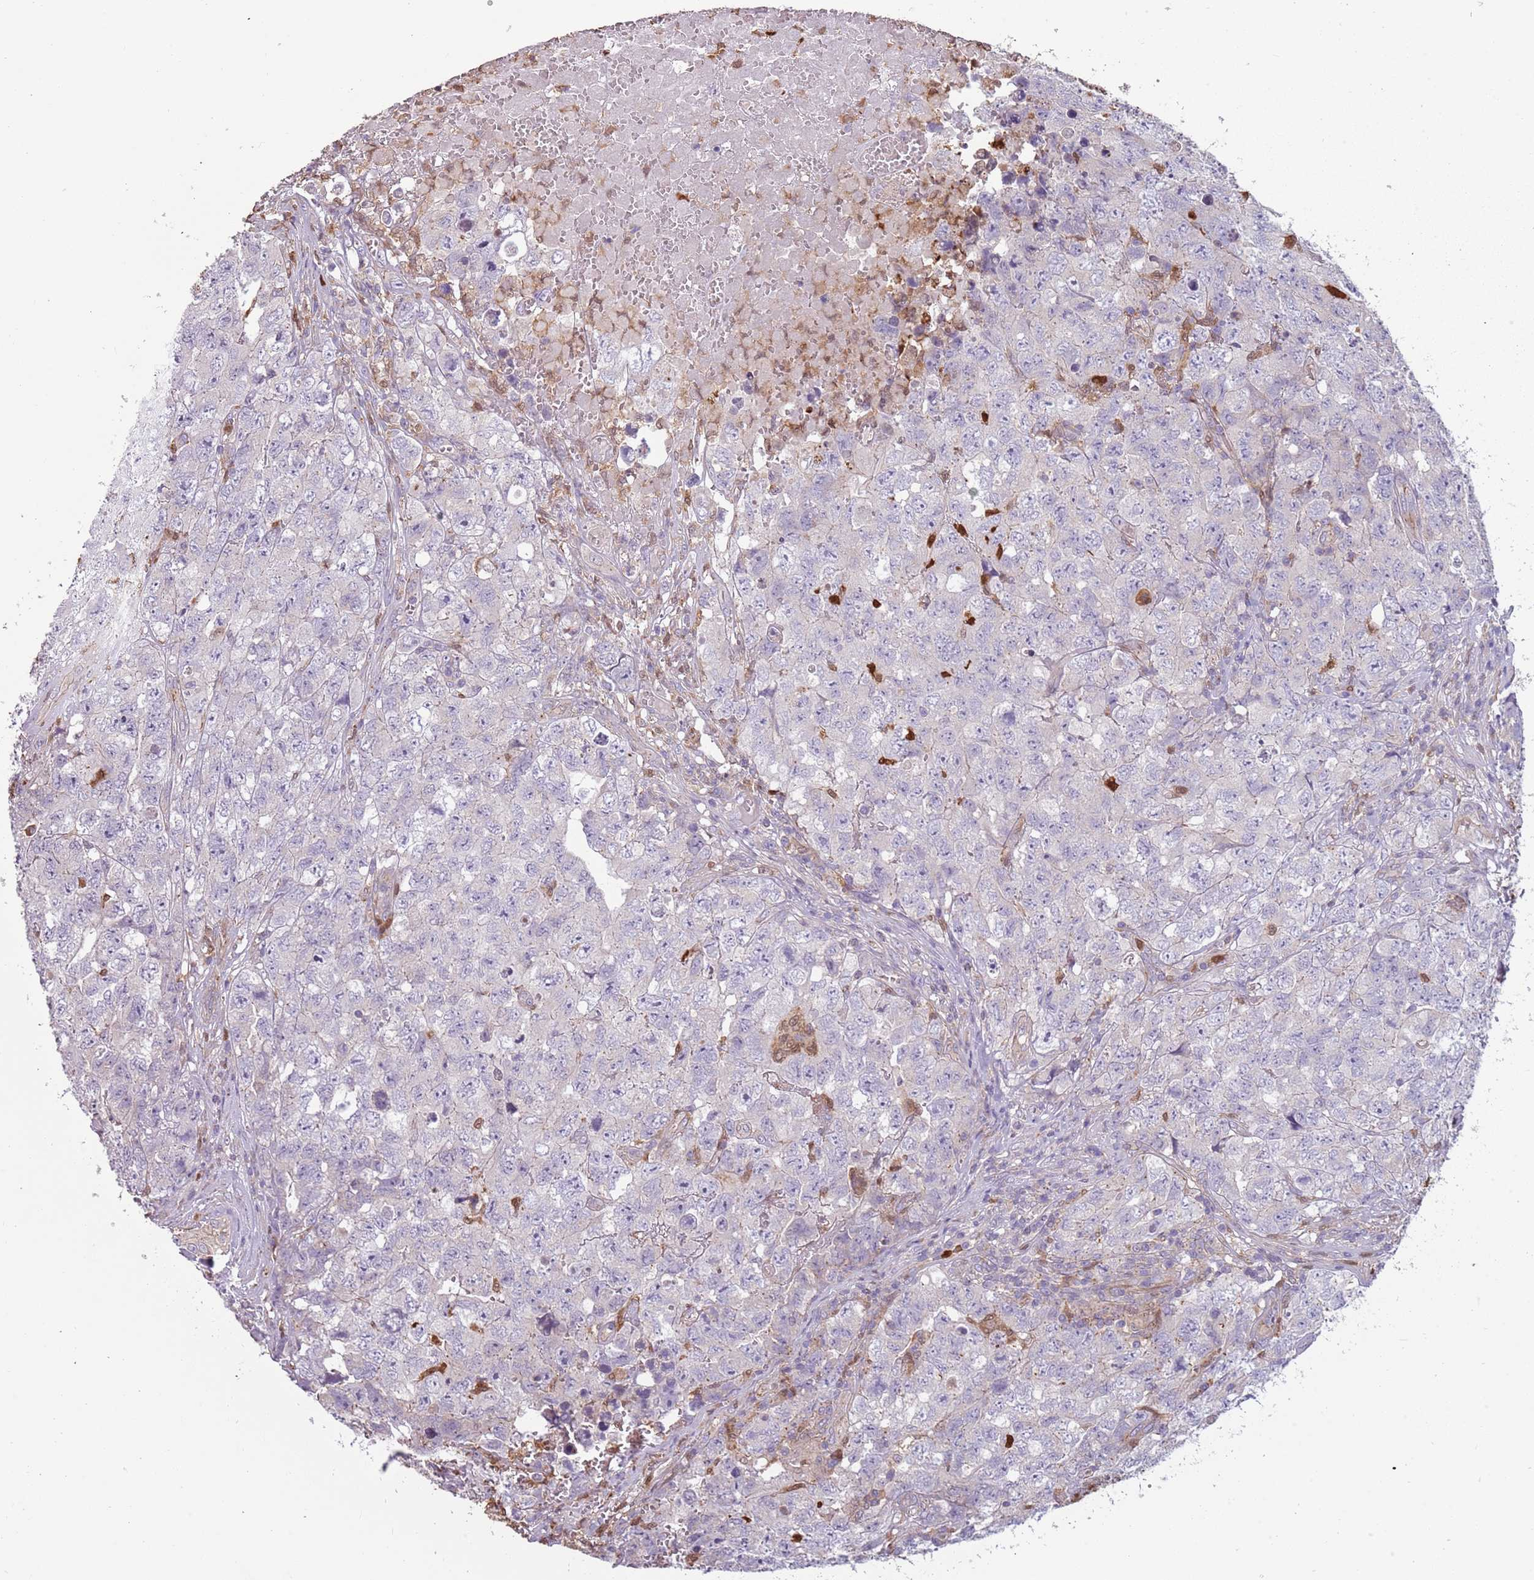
{"staining": {"intensity": "negative", "quantity": "none", "location": "none"}, "tissue": "testis cancer", "cell_type": "Tumor cells", "image_type": "cancer", "snomed": [{"axis": "morphology", "description": "Carcinoma, Embryonal, NOS"}, {"axis": "topography", "description": "Testis"}], "caption": "Immunohistochemistry image of neoplastic tissue: human testis cancer (embryonal carcinoma) stained with DAB exhibits no significant protein expression in tumor cells.", "gene": "SPAG4", "patient": {"sex": "male", "age": 31}}